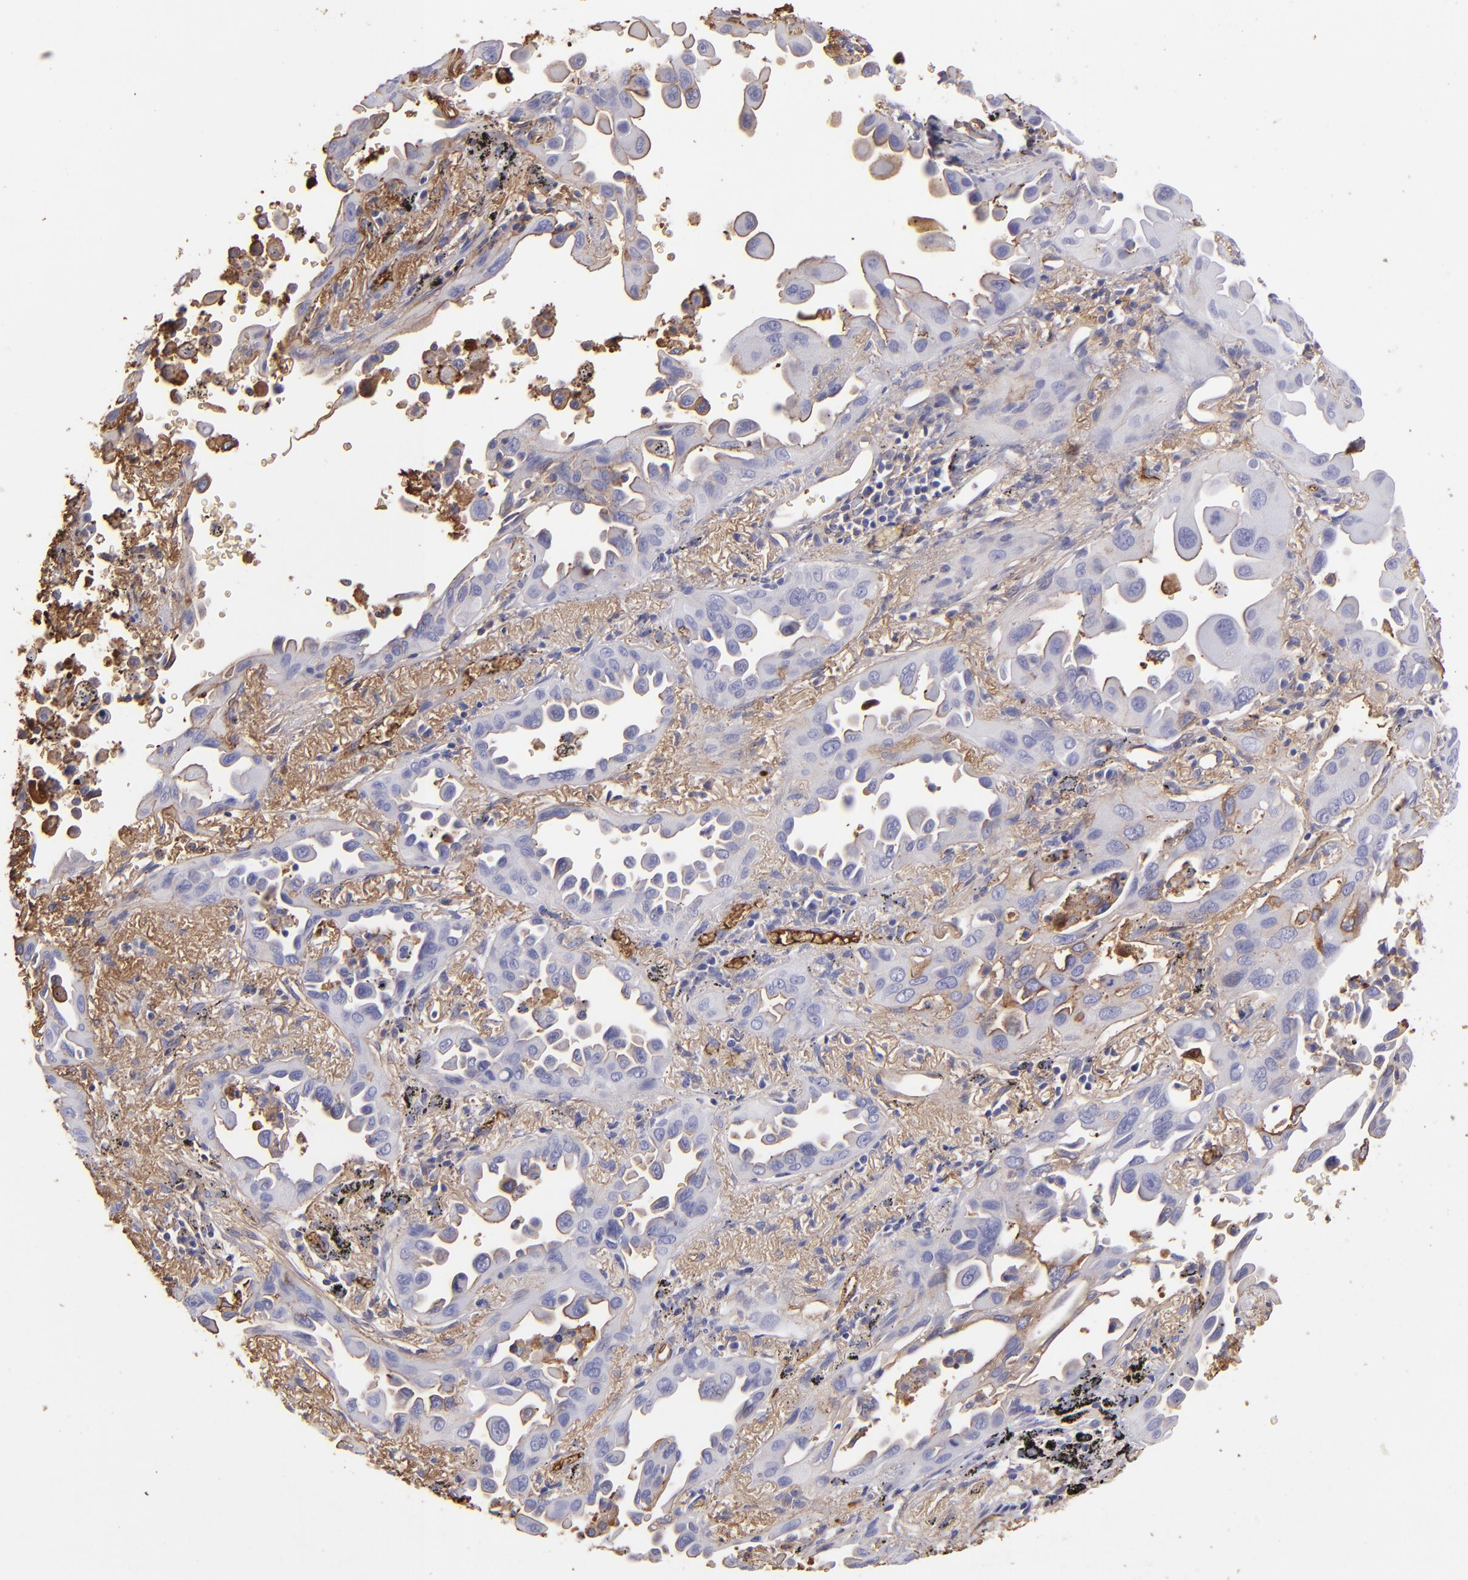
{"staining": {"intensity": "weak", "quantity": "25%-75%", "location": "cytoplasmic/membranous"}, "tissue": "lung cancer", "cell_type": "Tumor cells", "image_type": "cancer", "snomed": [{"axis": "morphology", "description": "Adenocarcinoma, NOS"}, {"axis": "topography", "description": "Lung"}], "caption": "Adenocarcinoma (lung) stained with DAB immunohistochemistry (IHC) exhibits low levels of weak cytoplasmic/membranous expression in approximately 25%-75% of tumor cells.", "gene": "FGB", "patient": {"sex": "male", "age": 68}}